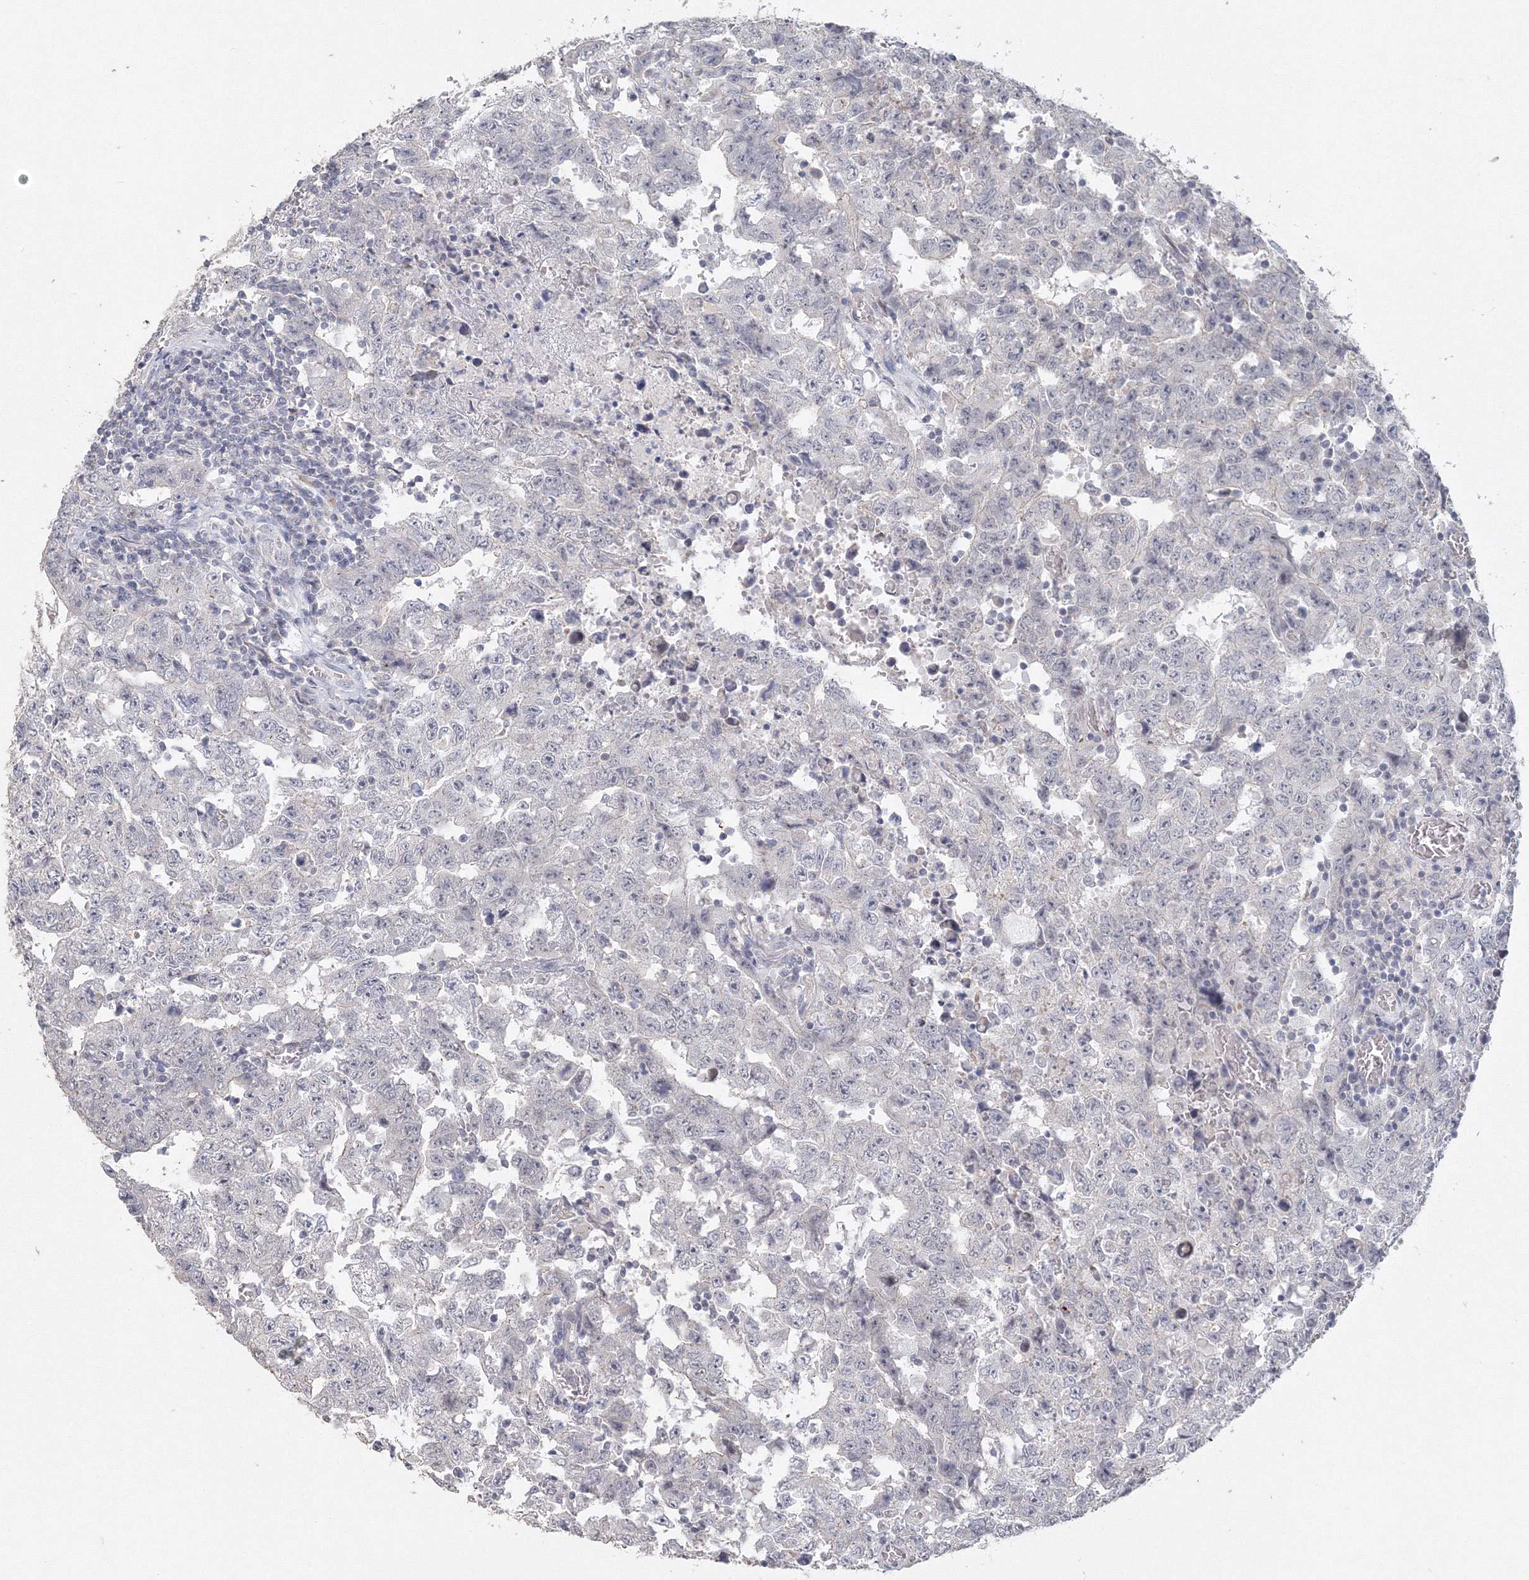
{"staining": {"intensity": "negative", "quantity": "none", "location": "none"}, "tissue": "testis cancer", "cell_type": "Tumor cells", "image_type": "cancer", "snomed": [{"axis": "morphology", "description": "Carcinoma, Embryonal, NOS"}, {"axis": "topography", "description": "Testis"}], "caption": "Testis cancer (embryonal carcinoma) was stained to show a protein in brown. There is no significant positivity in tumor cells.", "gene": "TACC2", "patient": {"sex": "male", "age": 26}}